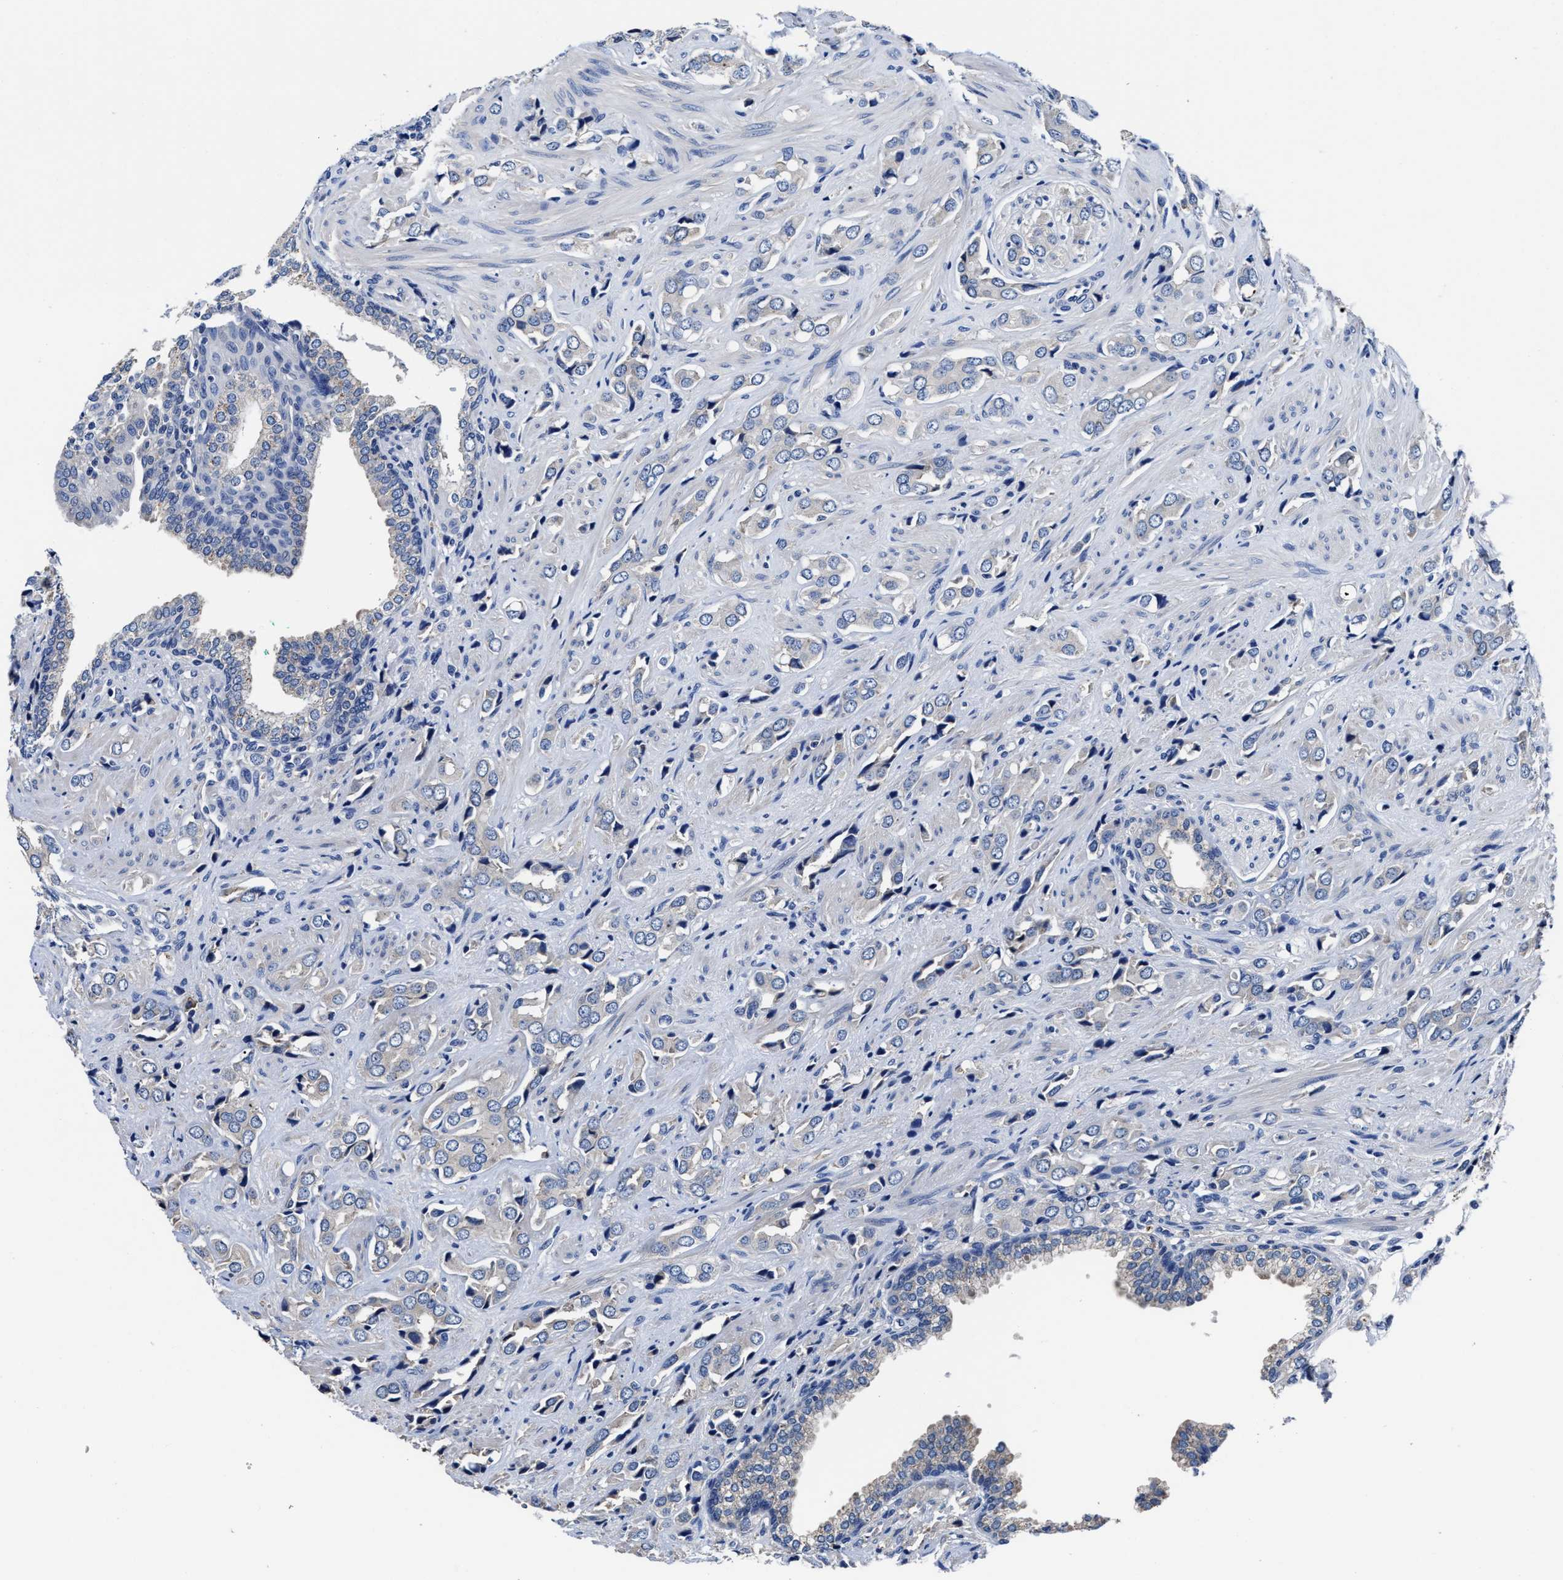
{"staining": {"intensity": "negative", "quantity": "none", "location": "none"}, "tissue": "prostate cancer", "cell_type": "Tumor cells", "image_type": "cancer", "snomed": [{"axis": "morphology", "description": "Adenocarcinoma, High grade"}, {"axis": "topography", "description": "Prostate"}], "caption": "Immunohistochemistry (IHC) micrograph of neoplastic tissue: human prostate adenocarcinoma (high-grade) stained with DAB (3,3'-diaminobenzidine) shows no significant protein staining in tumor cells. (Immunohistochemistry (IHC), brightfield microscopy, high magnification).", "gene": "SRPK2", "patient": {"sex": "male", "age": 52}}